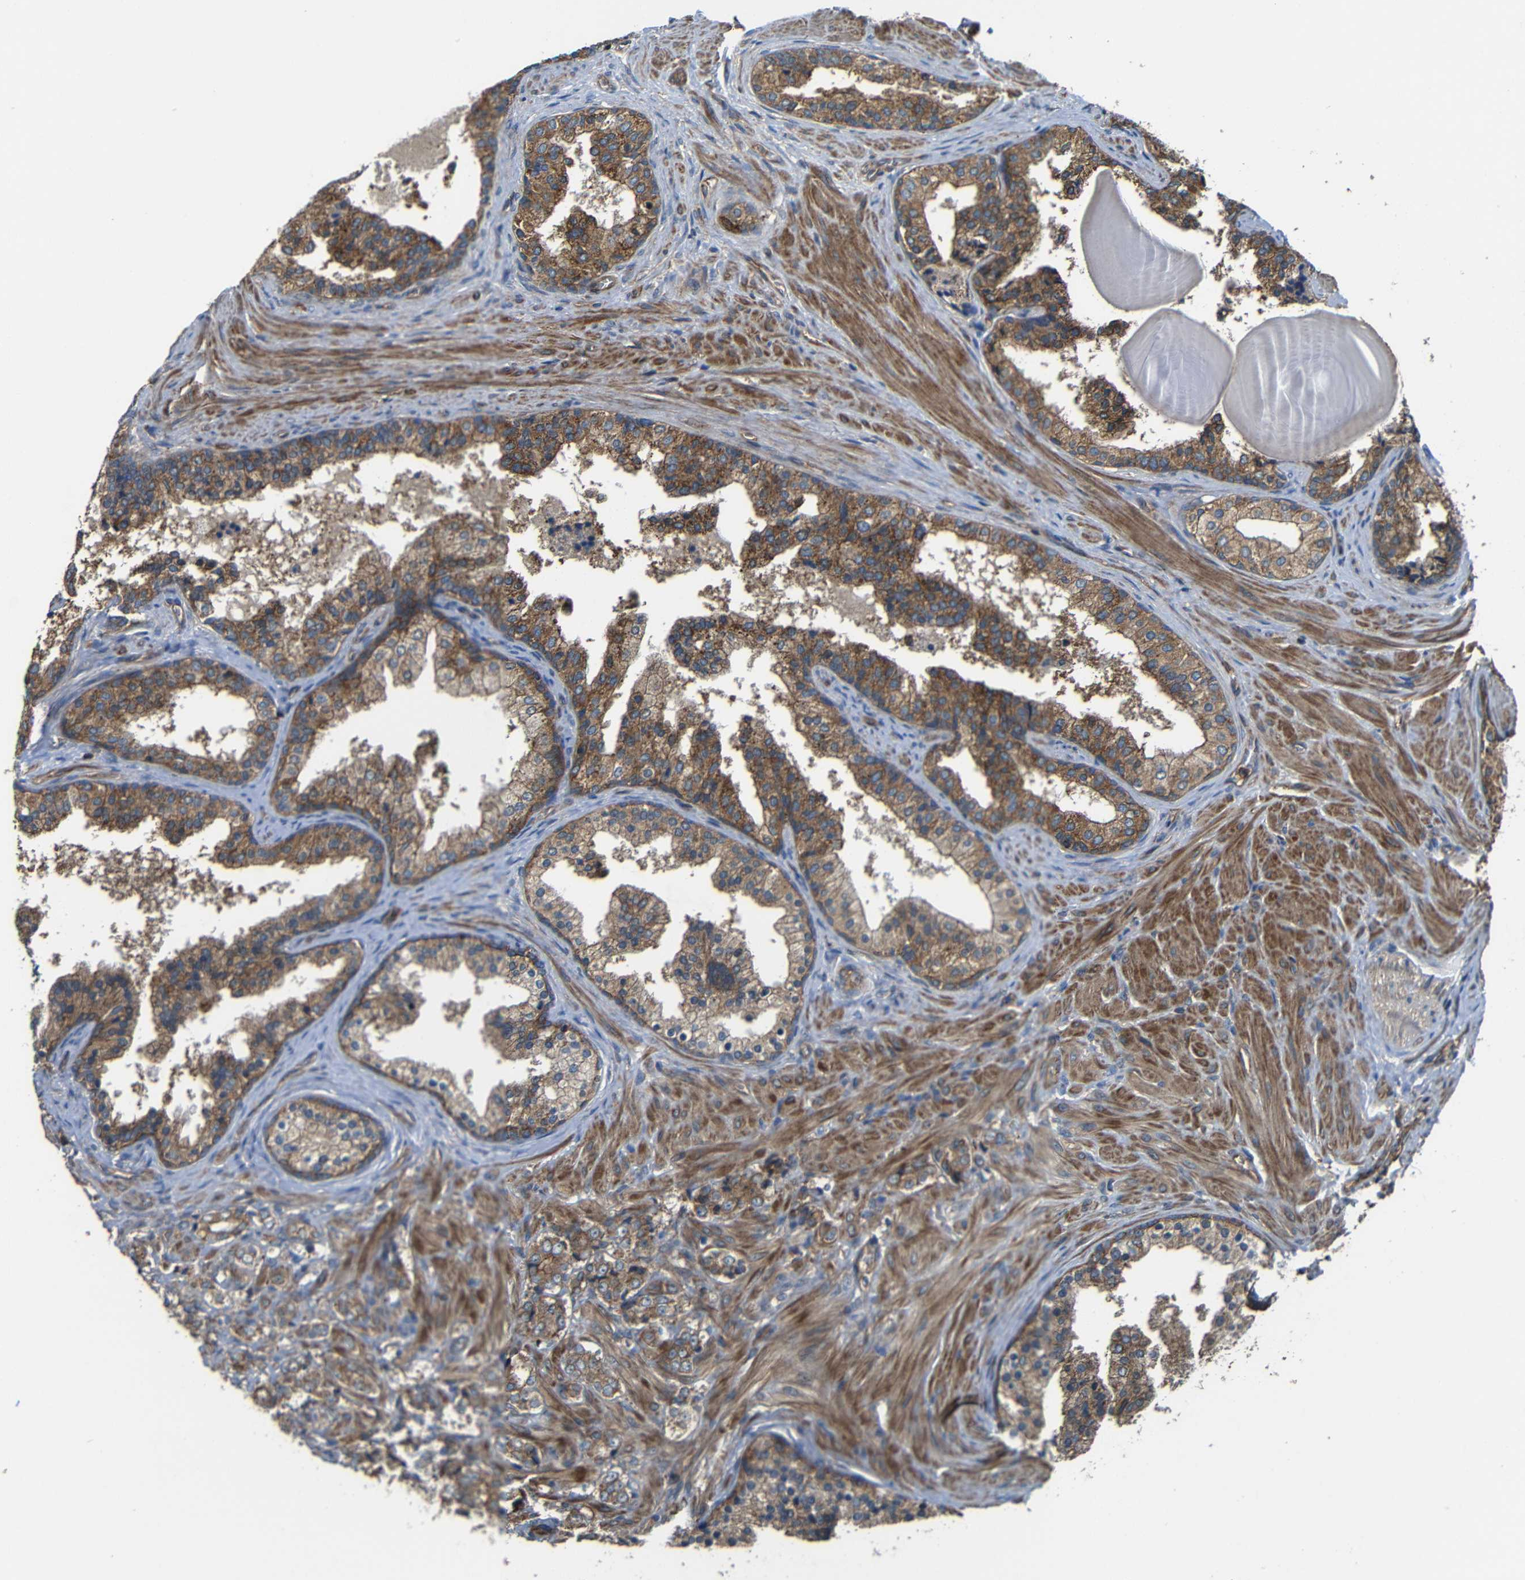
{"staining": {"intensity": "moderate", "quantity": ">75%", "location": "cytoplasmic/membranous"}, "tissue": "prostate cancer", "cell_type": "Tumor cells", "image_type": "cancer", "snomed": [{"axis": "morphology", "description": "Adenocarcinoma, Low grade"}, {"axis": "topography", "description": "Prostate"}], "caption": "IHC of human adenocarcinoma (low-grade) (prostate) shows medium levels of moderate cytoplasmic/membranous expression in about >75% of tumor cells. The staining was performed using DAB to visualize the protein expression in brown, while the nuclei were stained in blue with hematoxylin (Magnification: 20x).", "gene": "PTCH1", "patient": {"sex": "male", "age": 60}}